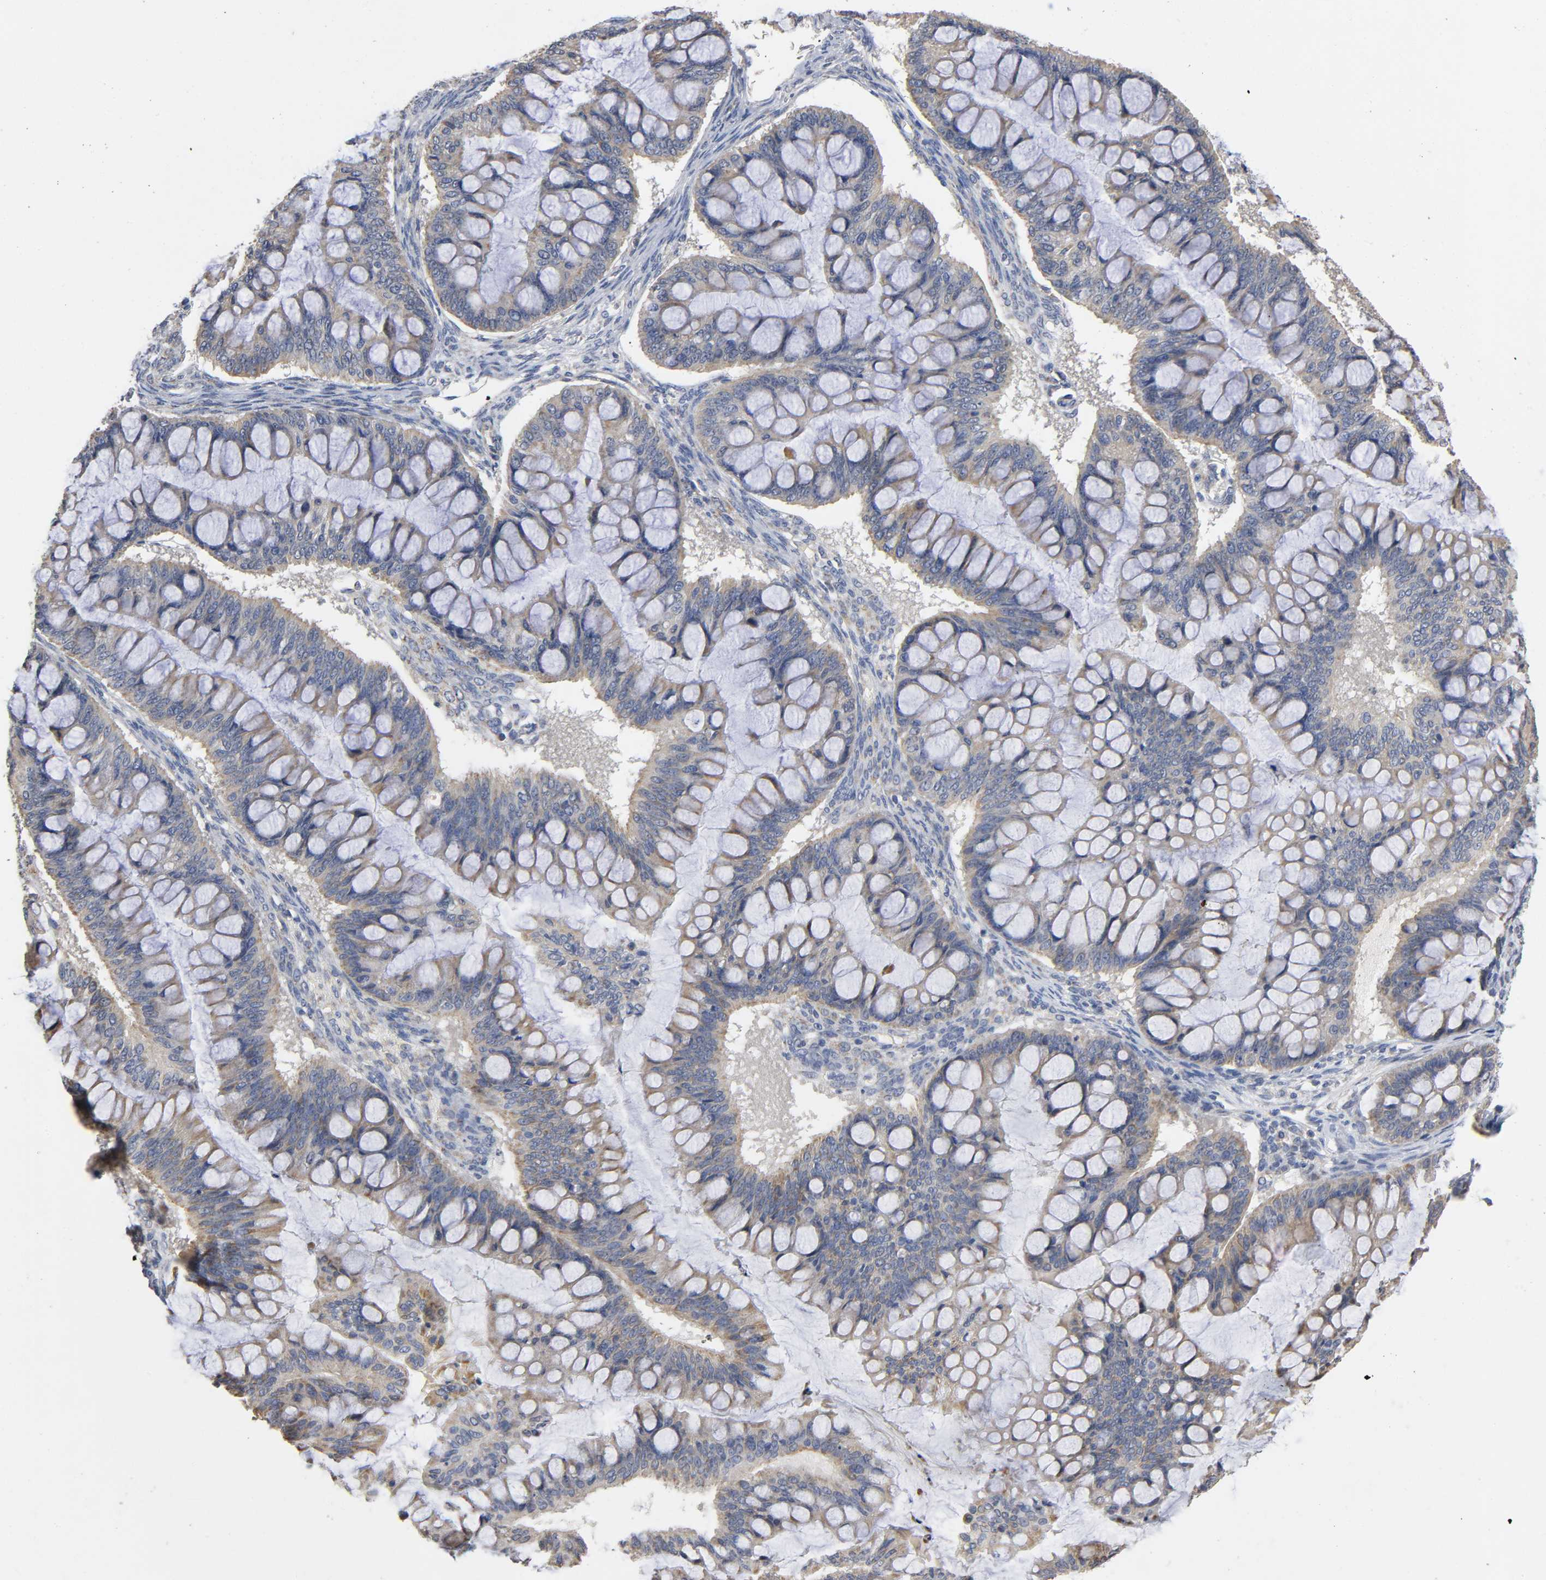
{"staining": {"intensity": "moderate", "quantity": ">75%", "location": "cytoplasmic/membranous"}, "tissue": "ovarian cancer", "cell_type": "Tumor cells", "image_type": "cancer", "snomed": [{"axis": "morphology", "description": "Cystadenocarcinoma, mucinous, NOS"}, {"axis": "topography", "description": "Ovary"}], "caption": "DAB (3,3'-diaminobenzidine) immunohistochemical staining of mucinous cystadenocarcinoma (ovarian) displays moderate cytoplasmic/membranous protein positivity in about >75% of tumor cells.", "gene": "SYT16", "patient": {"sex": "female", "age": 73}}